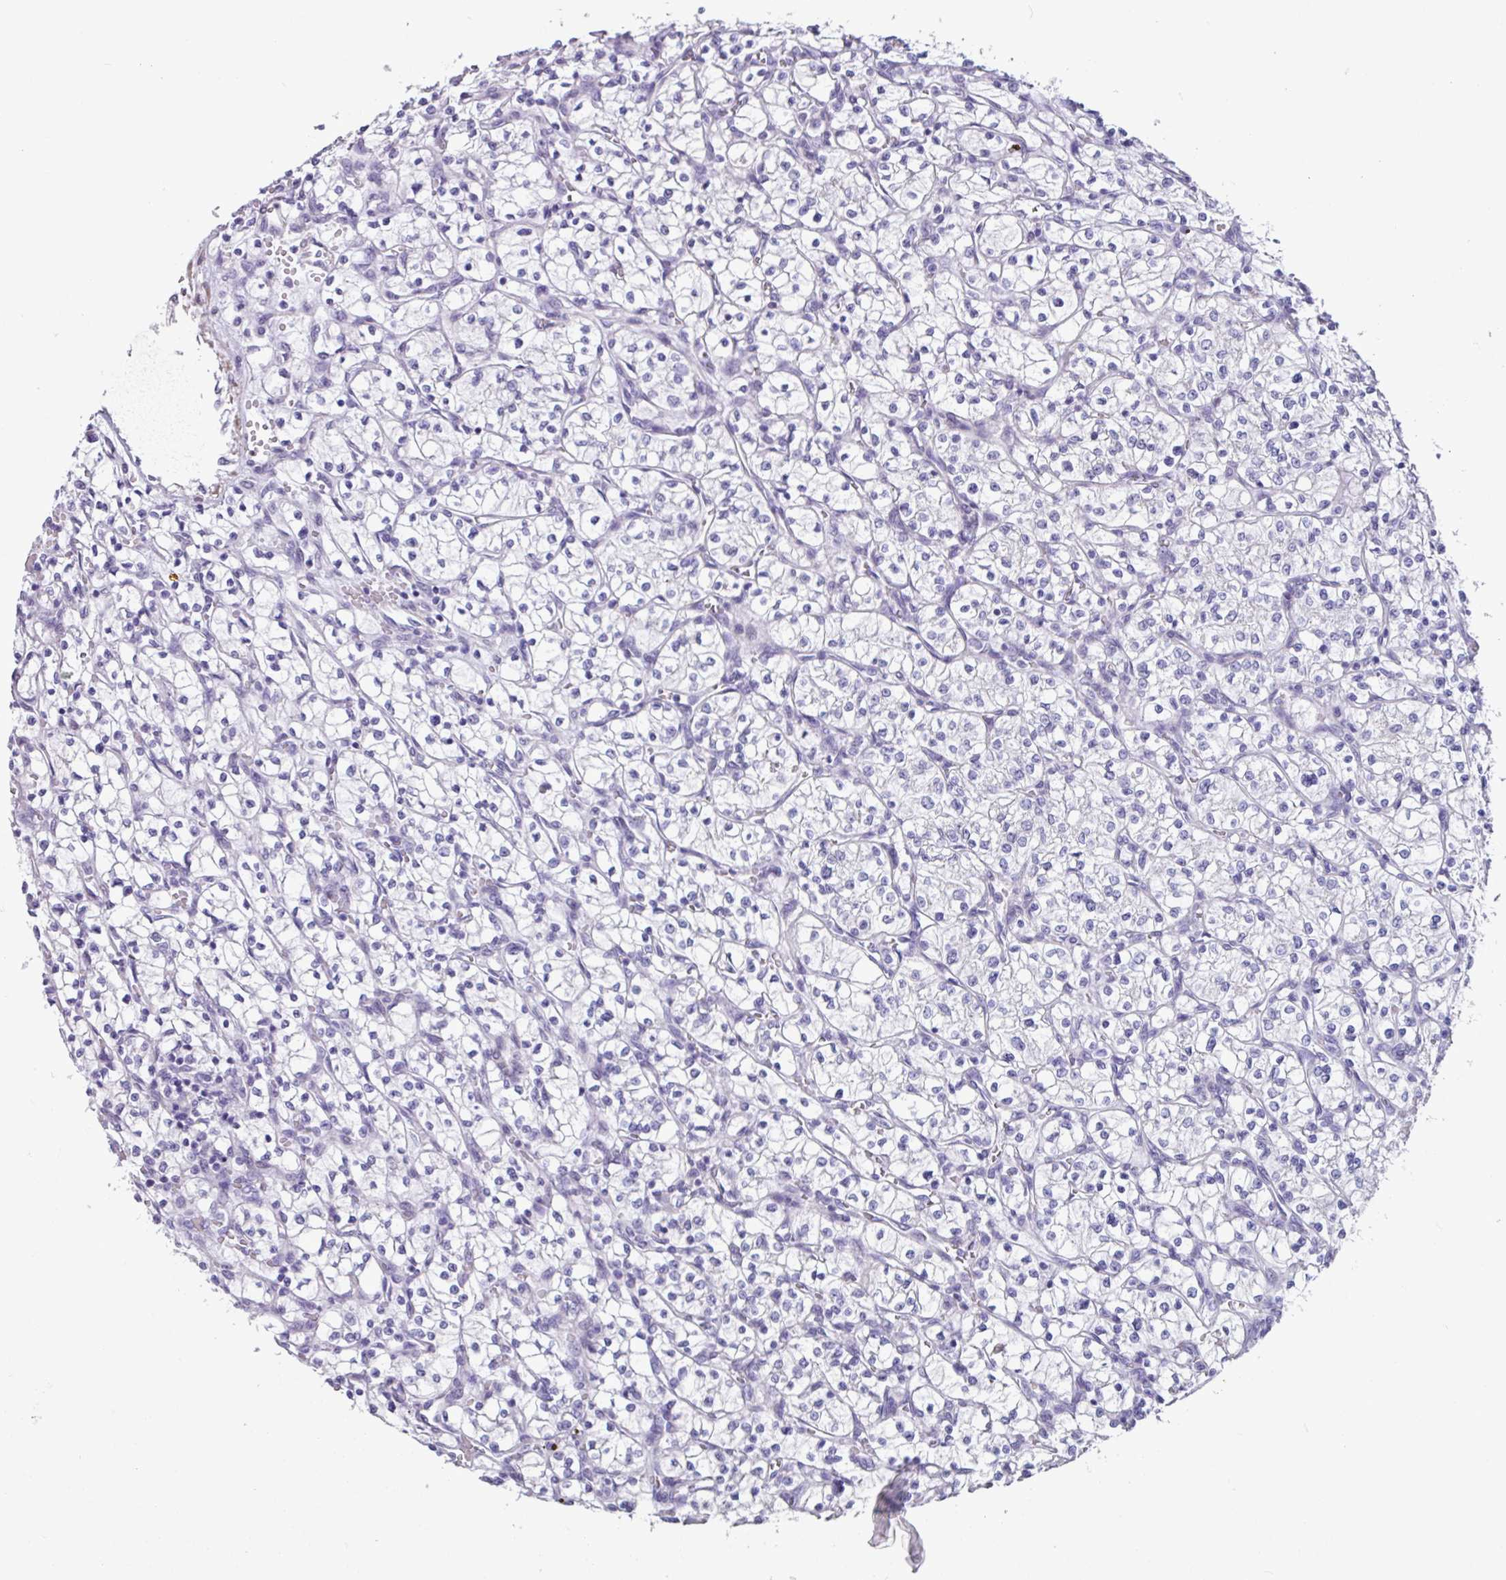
{"staining": {"intensity": "negative", "quantity": "none", "location": "none"}, "tissue": "renal cancer", "cell_type": "Tumor cells", "image_type": "cancer", "snomed": [{"axis": "morphology", "description": "Adenocarcinoma, NOS"}, {"axis": "topography", "description": "Kidney"}], "caption": "Tumor cells are negative for protein expression in human renal cancer (adenocarcinoma).", "gene": "OTX1", "patient": {"sex": "female", "age": 64}}